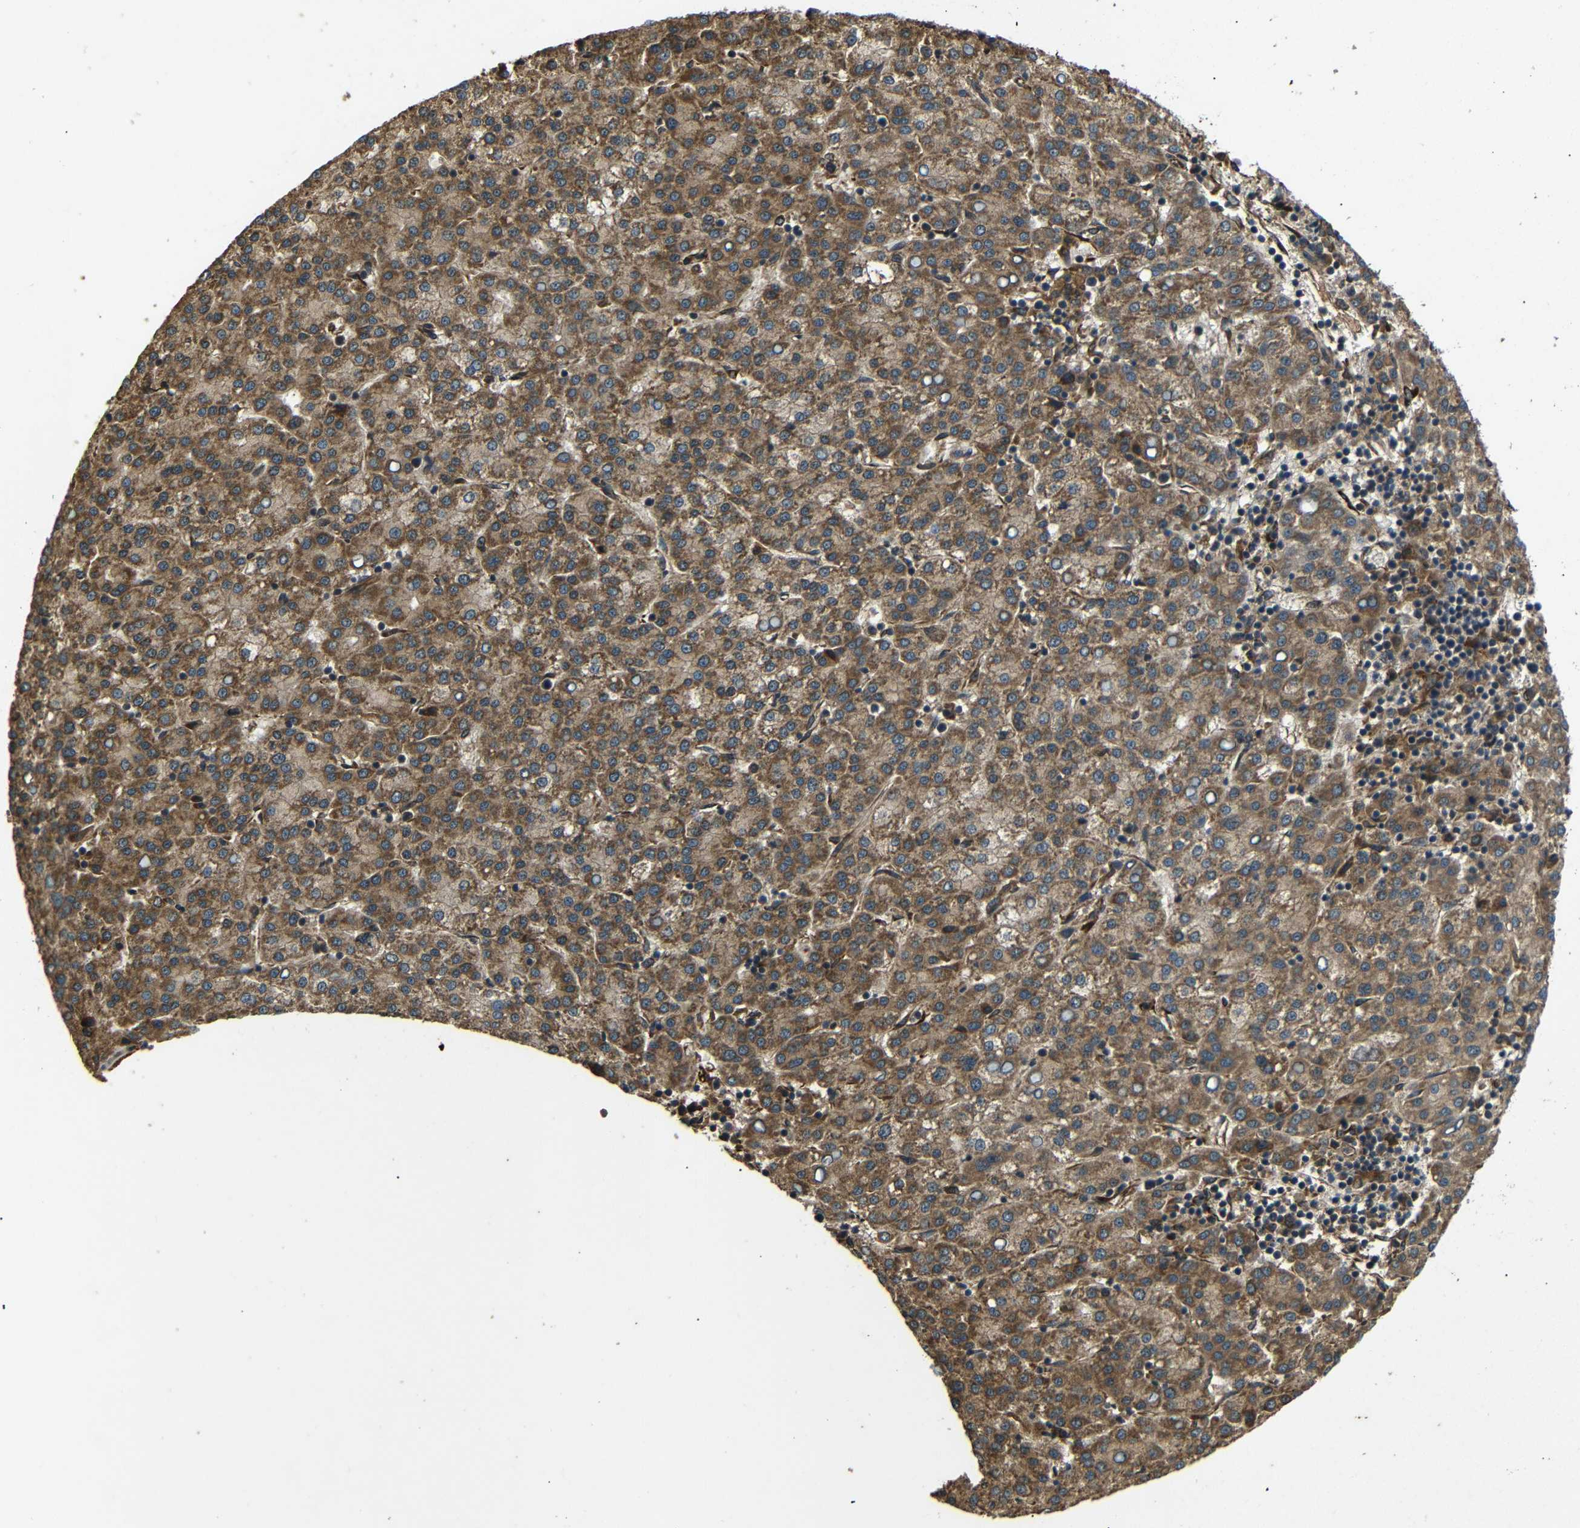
{"staining": {"intensity": "moderate", "quantity": ">75%", "location": "cytoplasmic/membranous"}, "tissue": "liver cancer", "cell_type": "Tumor cells", "image_type": "cancer", "snomed": [{"axis": "morphology", "description": "Carcinoma, Hepatocellular, NOS"}, {"axis": "topography", "description": "Liver"}], "caption": "High-power microscopy captured an immunohistochemistry micrograph of liver cancer, revealing moderate cytoplasmic/membranous expression in about >75% of tumor cells.", "gene": "TRPC1", "patient": {"sex": "female", "age": 58}}